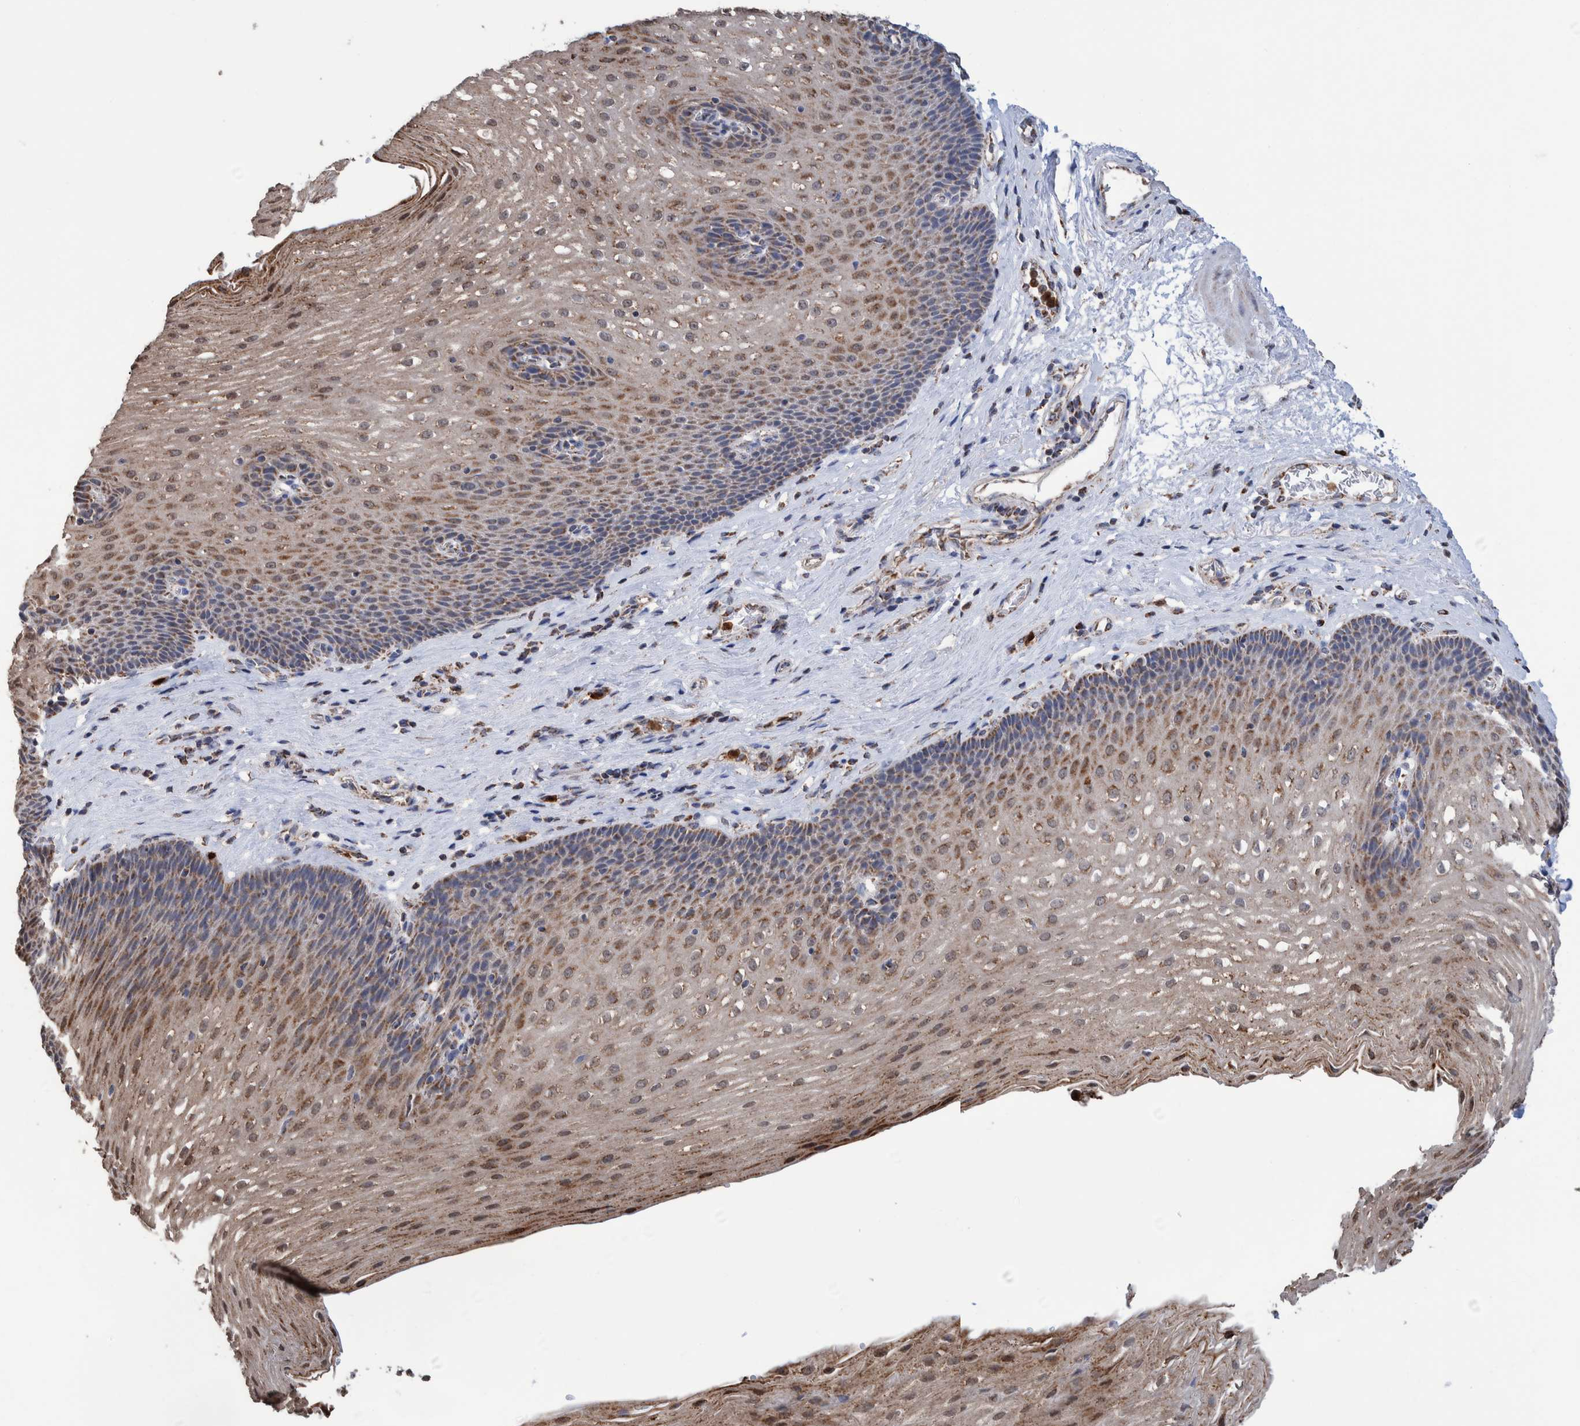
{"staining": {"intensity": "moderate", "quantity": ">75%", "location": "cytoplasmic/membranous"}, "tissue": "esophagus", "cell_type": "Squamous epithelial cells", "image_type": "normal", "snomed": [{"axis": "morphology", "description": "Normal tissue, NOS"}, {"axis": "topography", "description": "Esophagus"}], "caption": "Immunohistochemistry photomicrograph of benign human esophagus stained for a protein (brown), which shows medium levels of moderate cytoplasmic/membranous expression in approximately >75% of squamous epithelial cells.", "gene": "DECR1", "patient": {"sex": "male", "age": 48}}